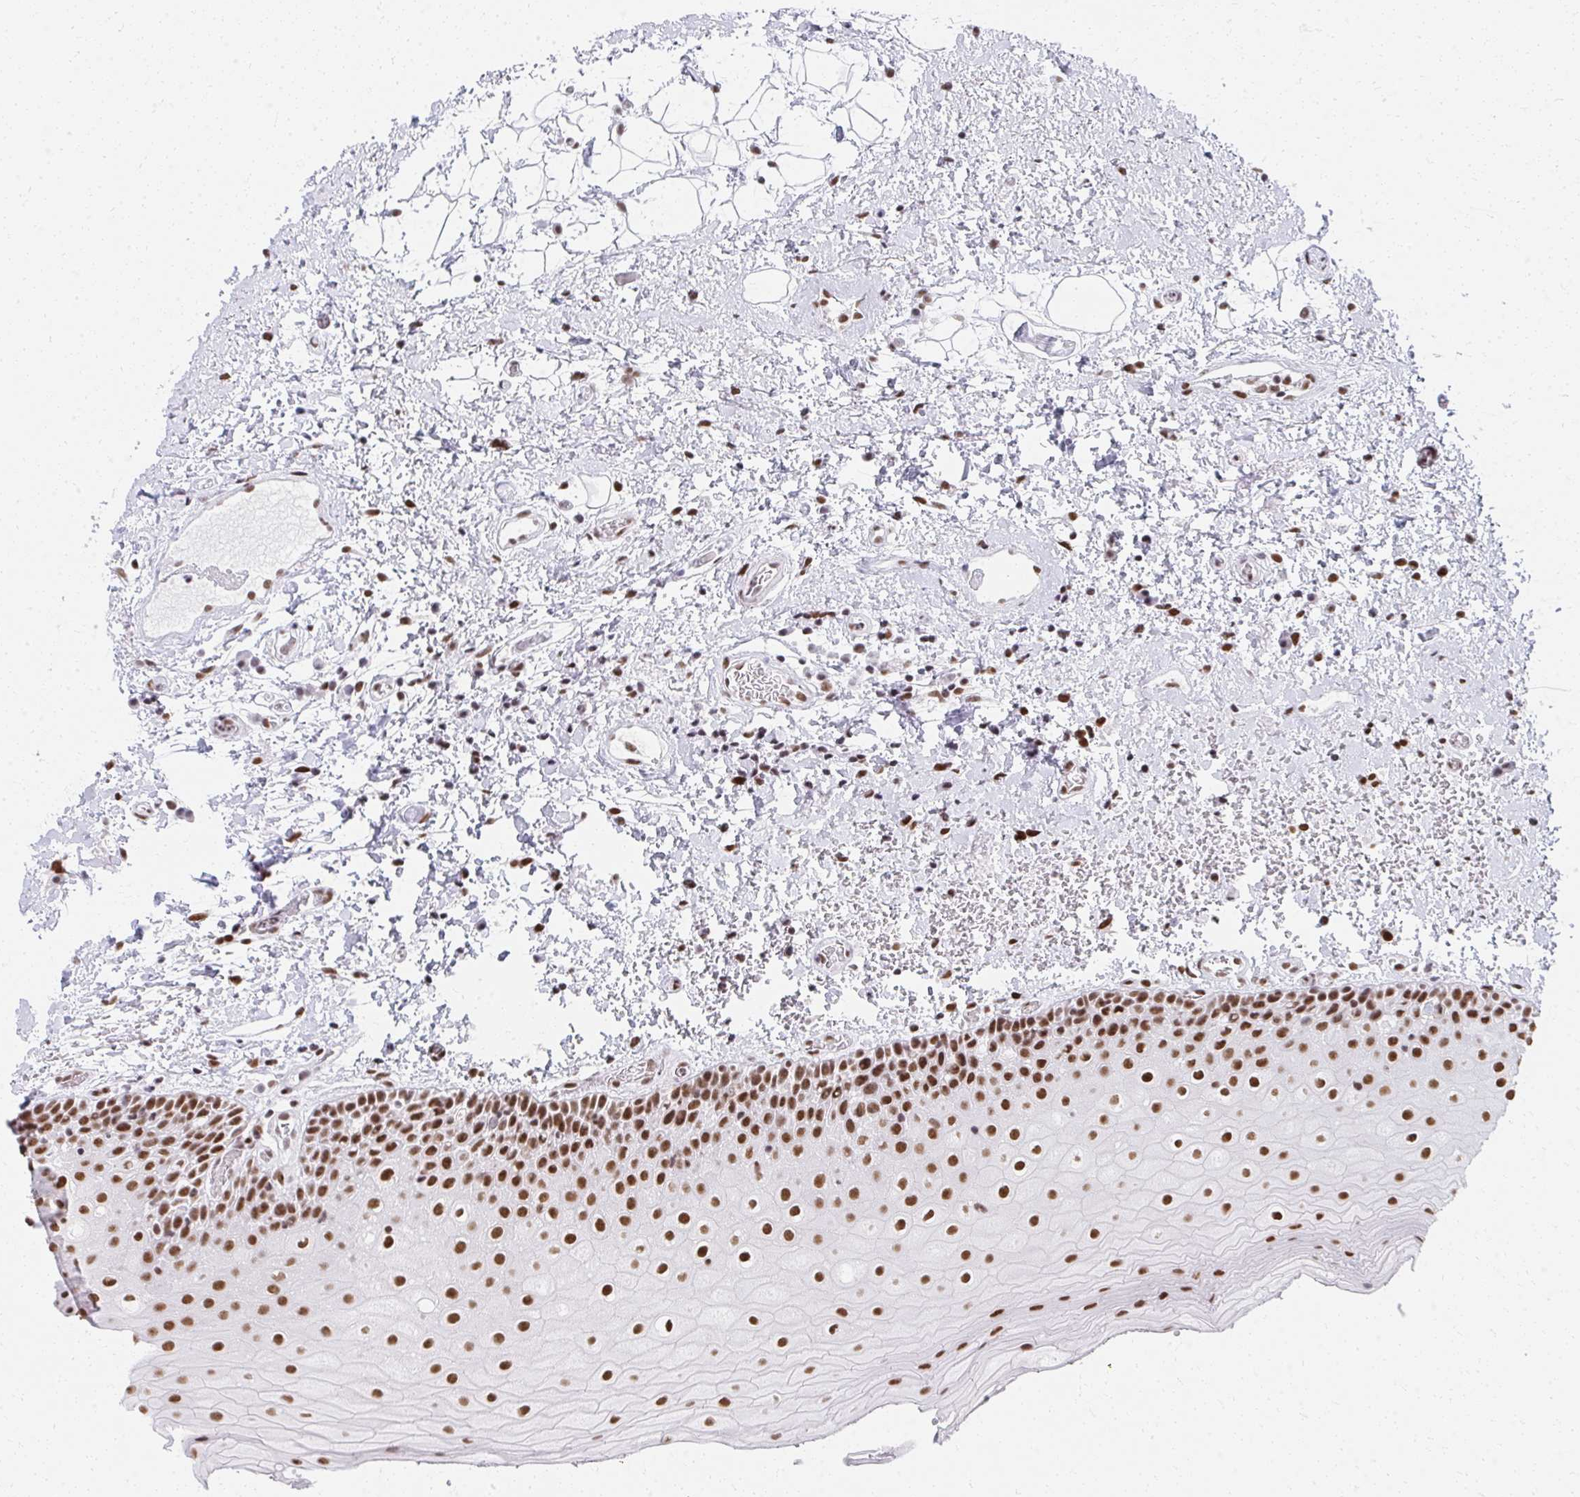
{"staining": {"intensity": "strong", "quantity": ">75%", "location": "nuclear"}, "tissue": "oral mucosa", "cell_type": "Squamous epithelial cells", "image_type": "normal", "snomed": [{"axis": "morphology", "description": "Normal tissue, NOS"}, {"axis": "topography", "description": "Oral tissue"}], "caption": "Immunohistochemical staining of benign oral mucosa demonstrates strong nuclear protein positivity in approximately >75% of squamous epithelial cells.", "gene": "CREBBP", "patient": {"sex": "female", "age": 82}}